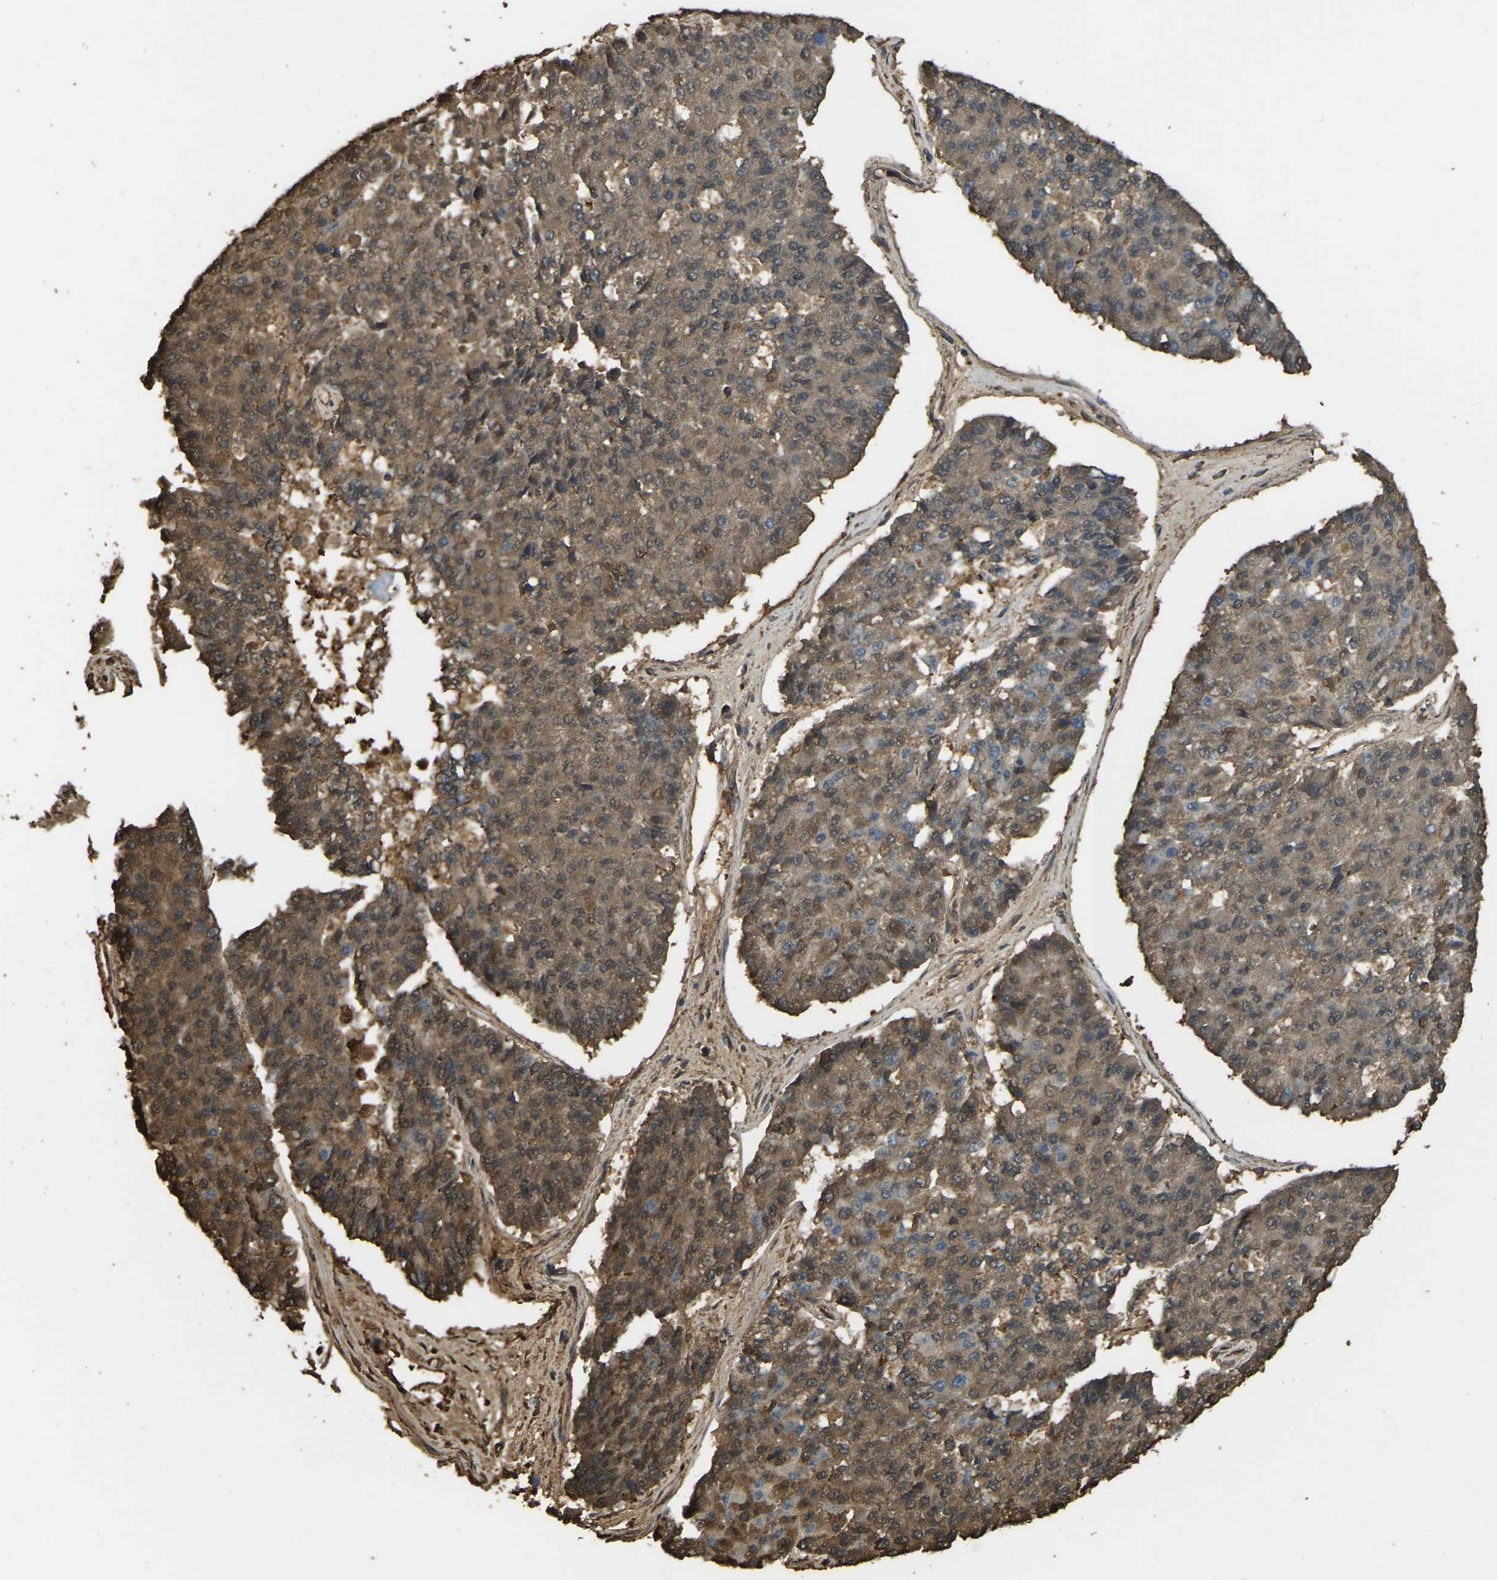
{"staining": {"intensity": "moderate", "quantity": ">75%", "location": "cytoplasmic/membranous,nuclear"}, "tissue": "pancreatic cancer", "cell_type": "Tumor cells", "image_type": "cancer", "snomed": [{"axis": "morphology", "description": "Adenocarcinoma, NOS"}, {"axis": "topography", "description": "Pancreas"}], "caption": "Immunohistochemistry (IHC) photomicrograph of pancreatic adenocarcinoma stained for a protein (brown), which reveals medium levels of moderate cytoplasmic/membranous and nuclear staining in about >75% of tumor cells.", "gene": "CYP1B1", "patient": {"sex": "male", "age": 50}}